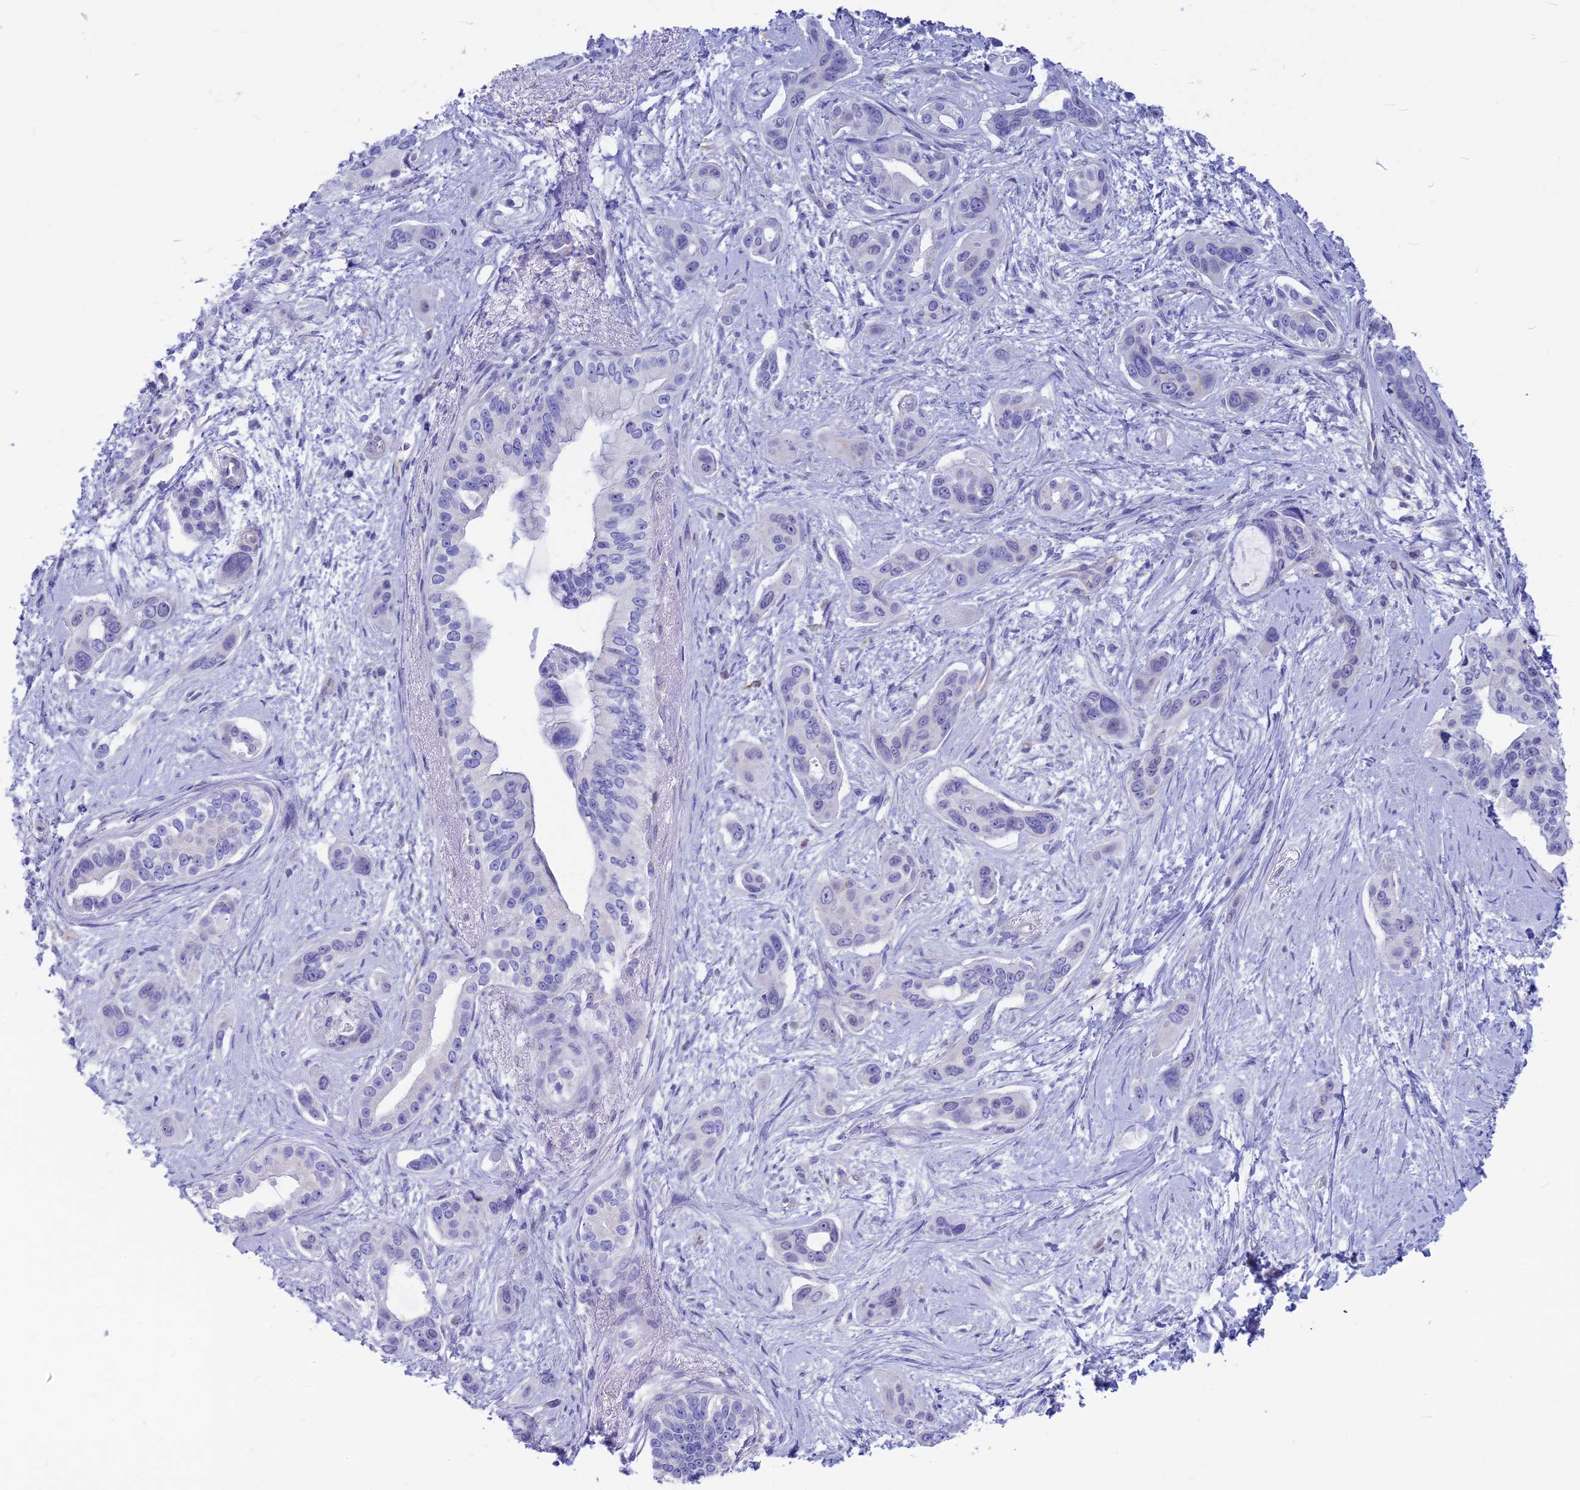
{"staining": {"intensity": "negative", "quantity": "none", "location": "none"}, "tissue": "pancreatic cancer", "cell_type": "Tumor cells", "image_type": "cancer", "snomed": [{"axis": "morphology", "description": "Adenocarcinoma, NOS"}, {"axis": "topography", "description": "Pancreas"}], "caption": "This micrograph is of adenocarcinoma (pancreatic) stained with immunohistochemistry to label a protein in brown with the nuclei are counter-stained blue. There is no positivity in tumor cells. (Brightfield microscopy of DAB immunohistochemistry at high magnification).", "gene": "GNGT2", "patient": {"sex": "male", "age": 72}}